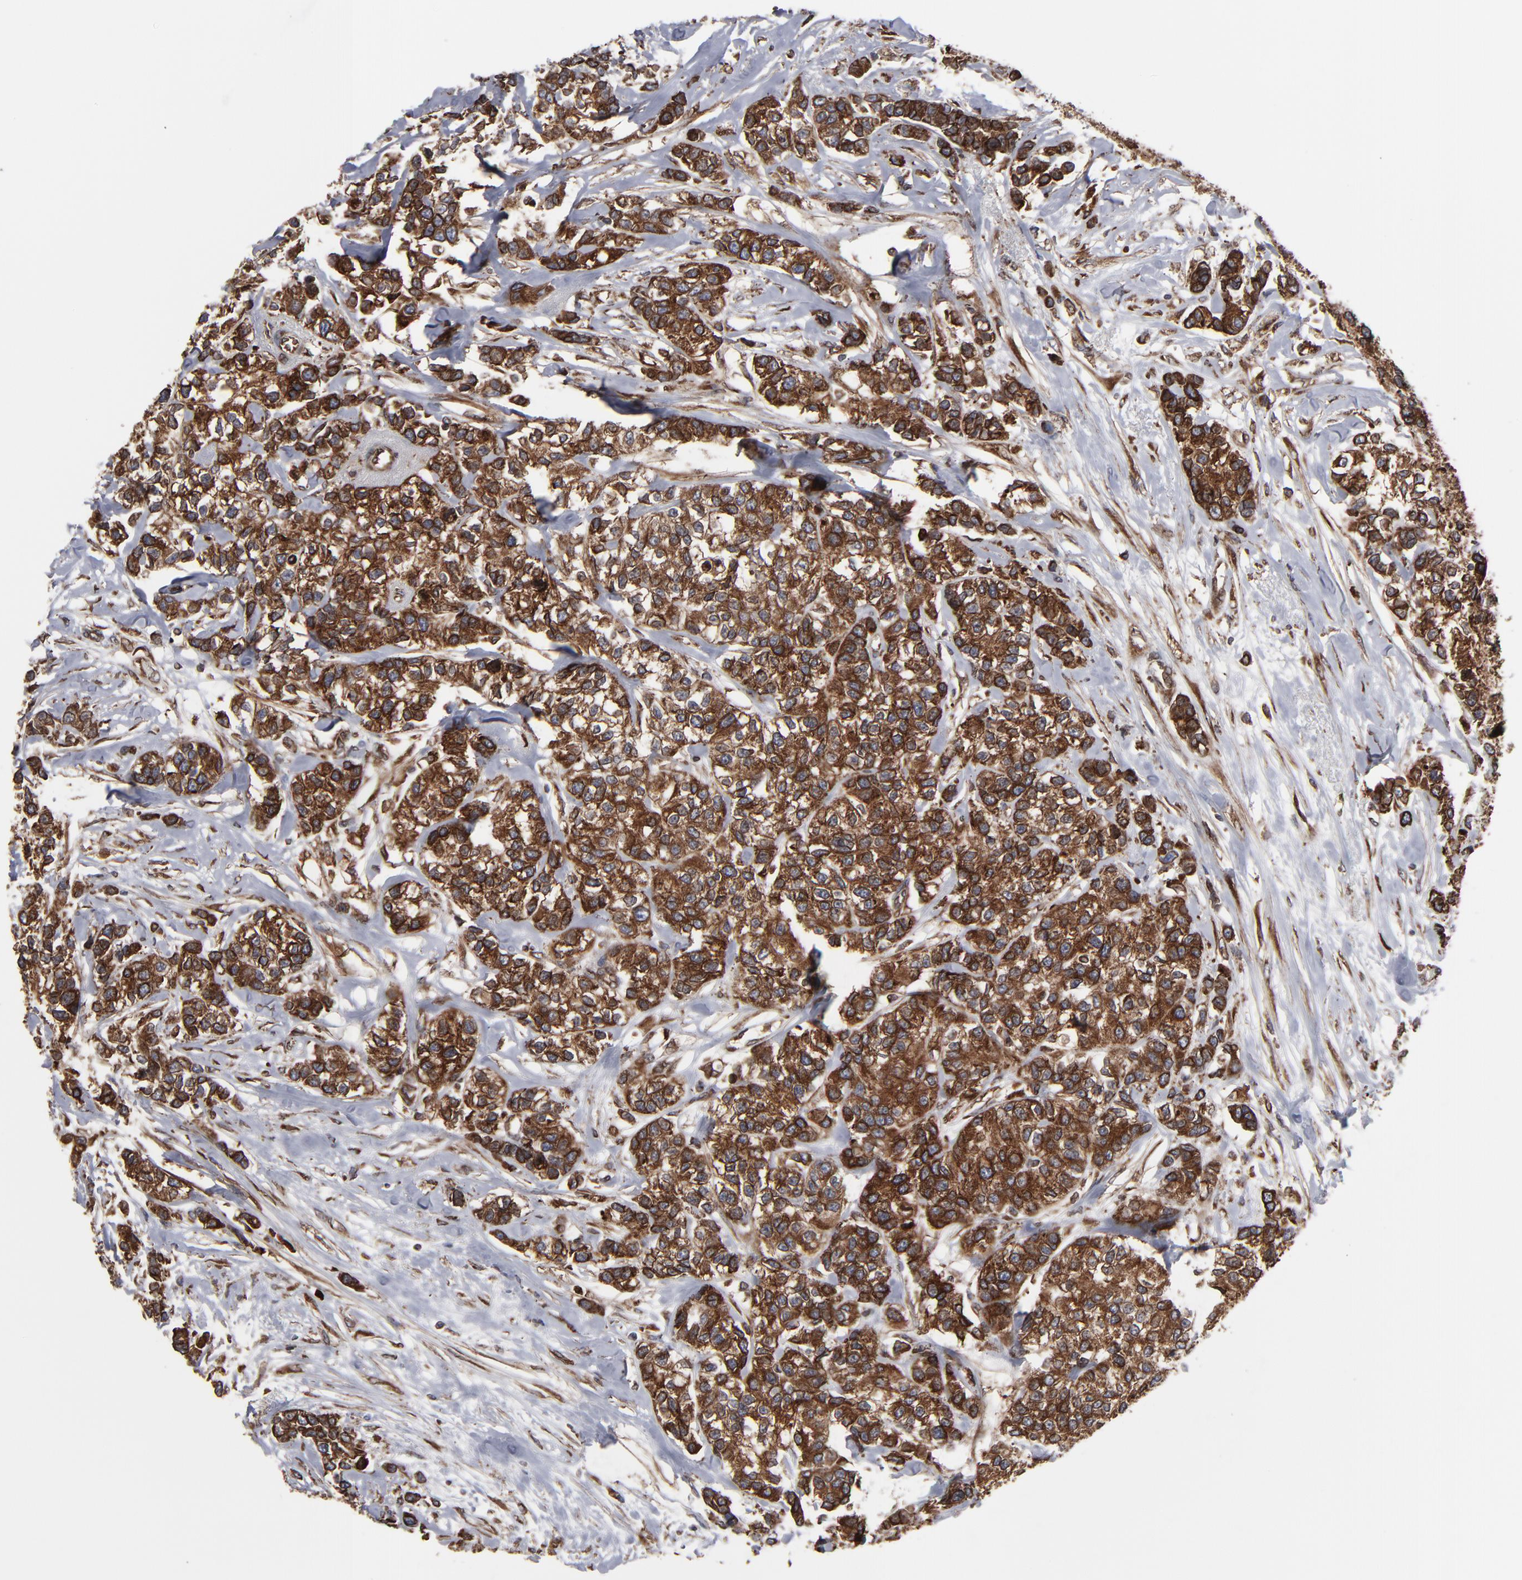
{"staining": {"intensity": "strong", "quantity": ">75%", "location": "cytoplasmic/membranous"}, "tissue": "breast cancer", "cell_type": "Tumor cells", "image_type": "cancer", "snomed": [{"axis": "morphology", "description": "Duct carcinoma"}, {"axis": "topography", "description": "Breast"}], "caption": "This photomicrograph exhibits immunohistochemistry staining of human breast intraductal carcinoma, with high strong cytoplasmic/membranous positivity in approximately >75% of tumor cells.", "gene": "CNIH1", "patient": {"sex": "female", "age": 51}}